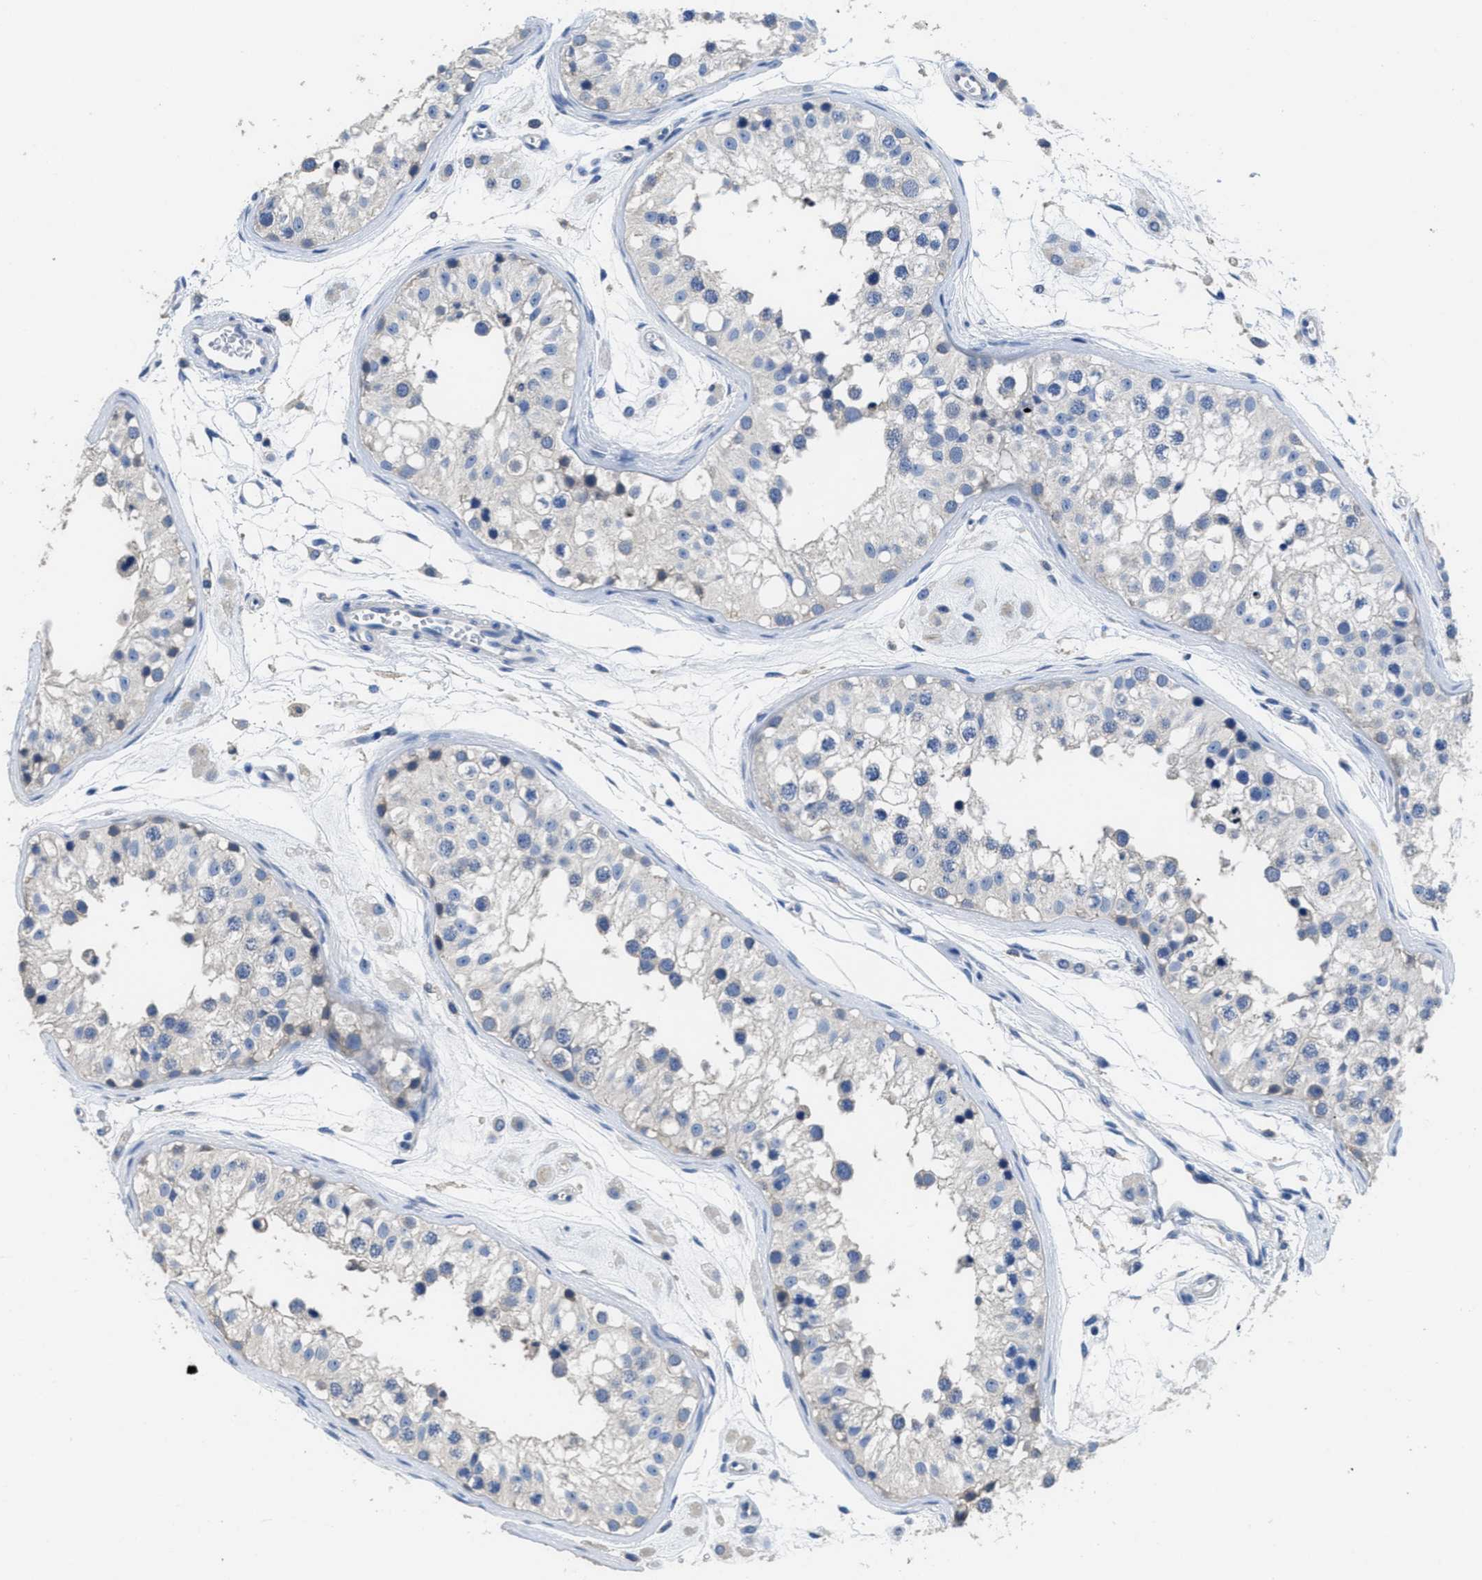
{"staining": {"intensity": "negative", "quantity": "none", "location": "none"}, "tissue": "testis", "cell_type": "Cells in seminiferous ducts", "image_type": "normal", "snomed": [{"axis": "morphology", "description": "Normal tissue, NOS"}, {"axis": "morphology", "description": "Adenocarcinoma, metastatic, NOS"}, {"axis": "topography", "description": "Testis"}], "caption": "DAB immunohistochemical staining of benign testis displays no significant expression in cells in seminiferous ducts. (Stains: DAB (3,3'-diaminobenzidine) immunohistochemistry (IHC) with hematoxylin counter stain, Microscopy: brightfield microscopy at high magnification).", "gene": "CA9", "patient": {"sex": "male", "age": 26}}